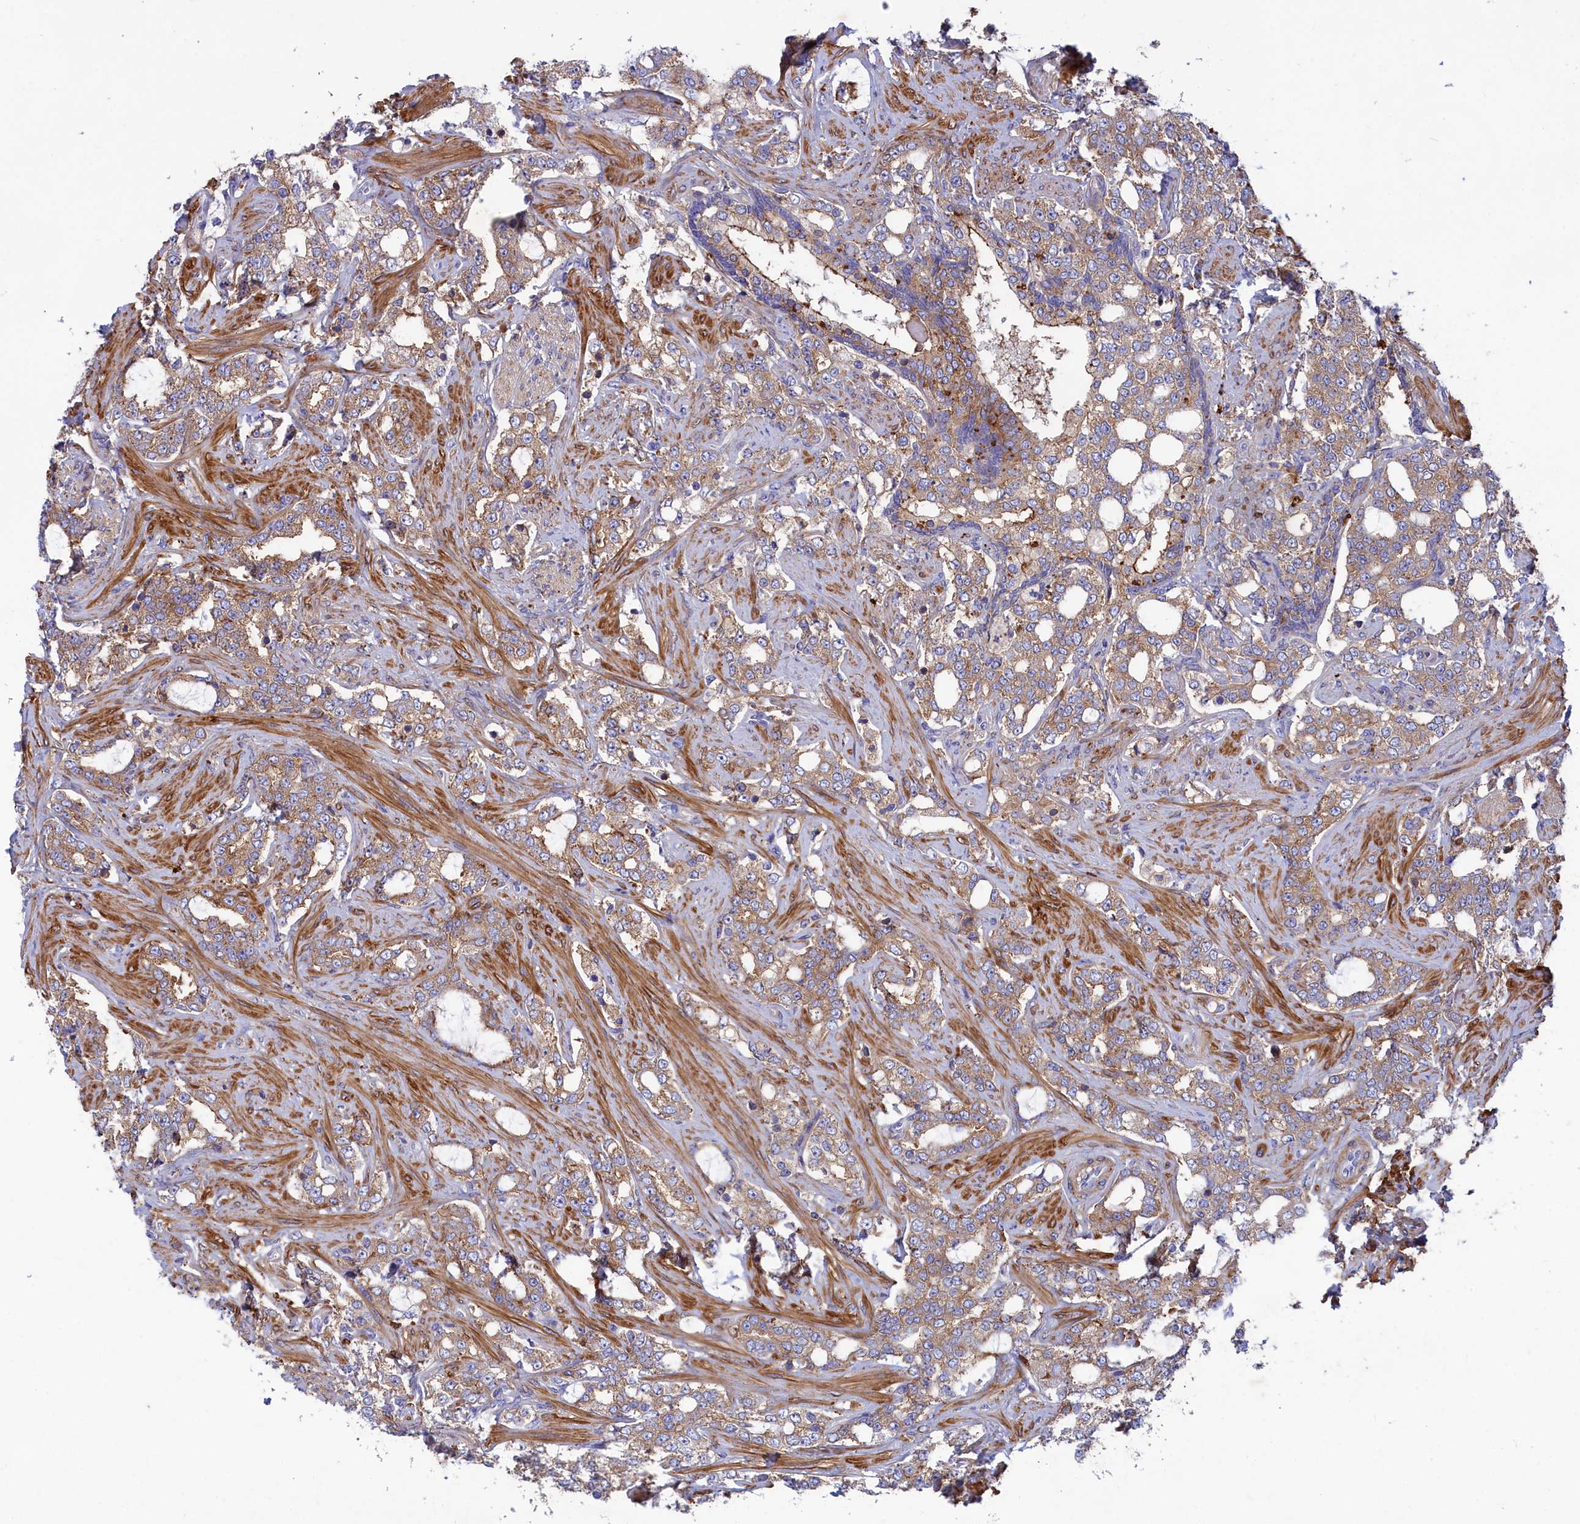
{"staining": {"intensity": "moderate", "quantity": ">75%", "location": "cytoplasmic/membranous"}, "tissue": "prostate cancer", "cell_type": "Tumor cells", "image_type": "cancer", "snomed": [{"axis": "morphology", "description": "Adenocarcinoma, High grade"}, {"axis": "topography", "description": "Prostate"}], "caption": "Tumor cells display moderate cytoplasmic/membranous positivity in about >75% of cells in prostate cancer.", "gene": "SCAMP4", "patient": {"sex": "male", "age": 64}}